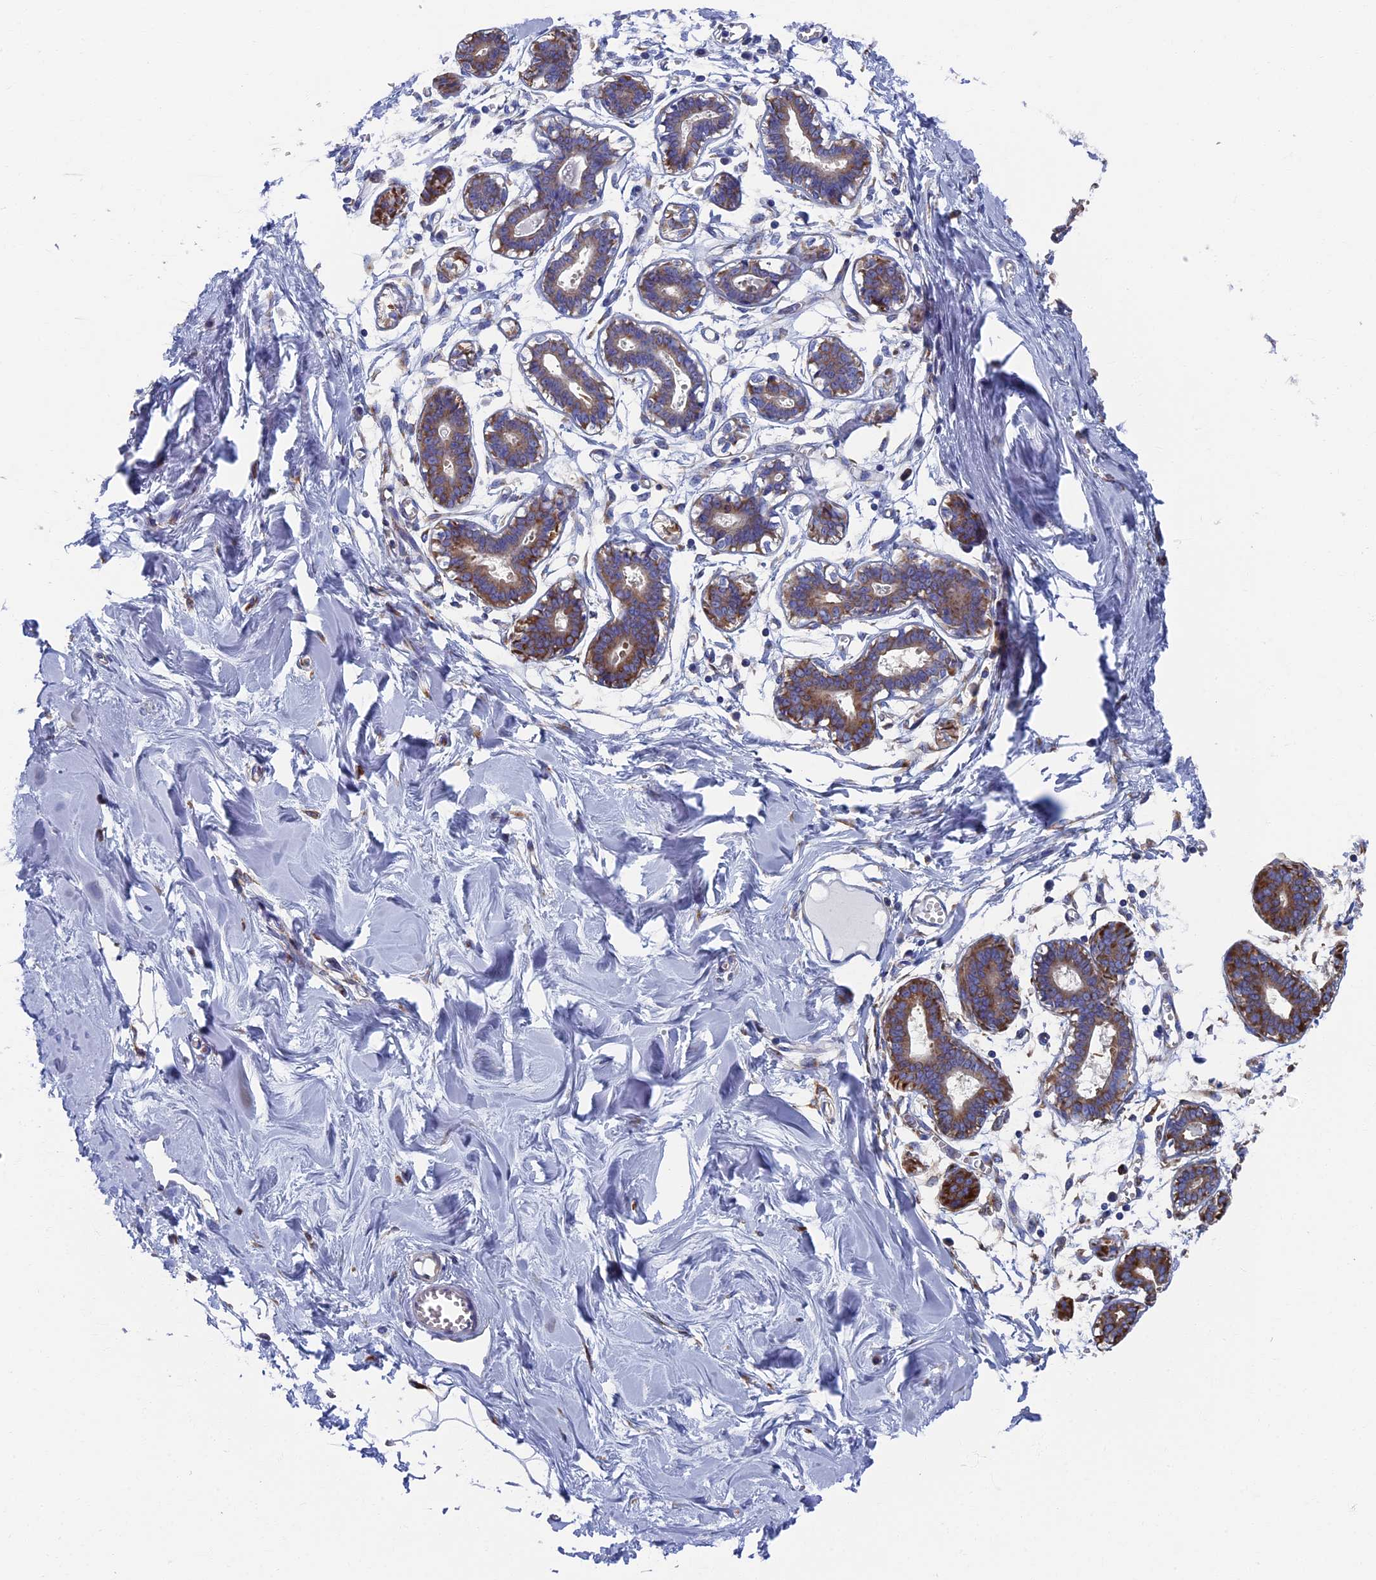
{"staining": {"intensity": "moderate", "quantity": "<25%", "location": "cytoplasmic/membranous"}, "tissue": "breast", "cell_type": "Adipocytes", "image_type": "normal", "snomed": [{"axis": "morphology", "description": "Normal tissue, NOS"}, {"axis": "topography", "description": "Breast"}], "caption": "Immunohistochemistry (IHC) (DAB (3,3'-diaminobenzidine)) staining of benign breast shows moderate cytoplasmic/membranous protein staining in approximately <25% of adipocytes.", "gene": "YBX1", "patient": {"sex": "female", "age": 27}}